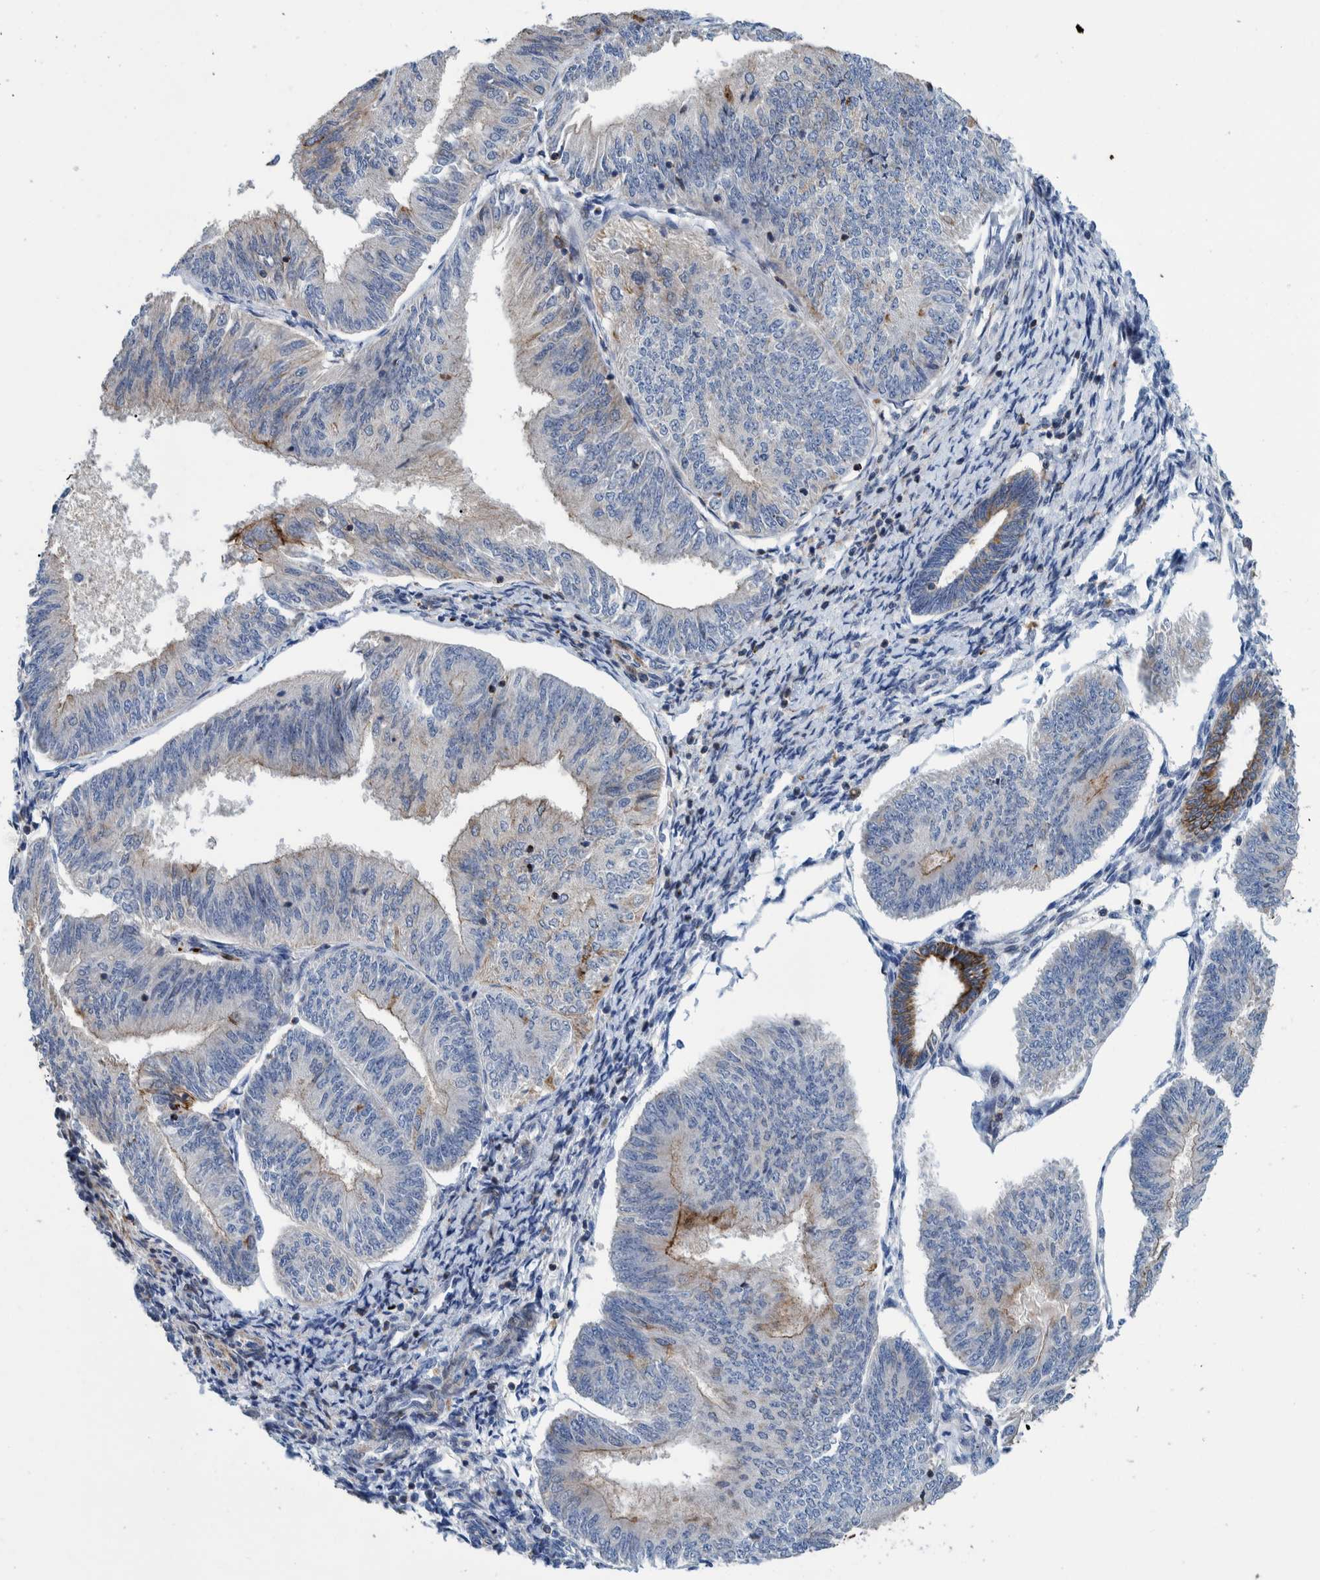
{"staining": {"intensity": "negative", "quantity": "none", "location": "none"}, "tissue": "endometrial cancer", "cell_type": "Tumor cells", "image_type": "cancer", "snomed": [{"axis": "morphology", "description": "Adenocarcinoma, NOS"}, {"axis": "topography", "description": "Endometrium"}], "caption": "Immunohistochemistry image of adenocarcinoma (endometrial) stained for a protein (brown), which demonstrates no staining in tumor cells. Brightfield microscopy of IHC stained with DAB (brown) and hematoxylin (blue), captured at high magnification.", "gene": "MKS1", "patient": {"sex": "female", "age": 58}}